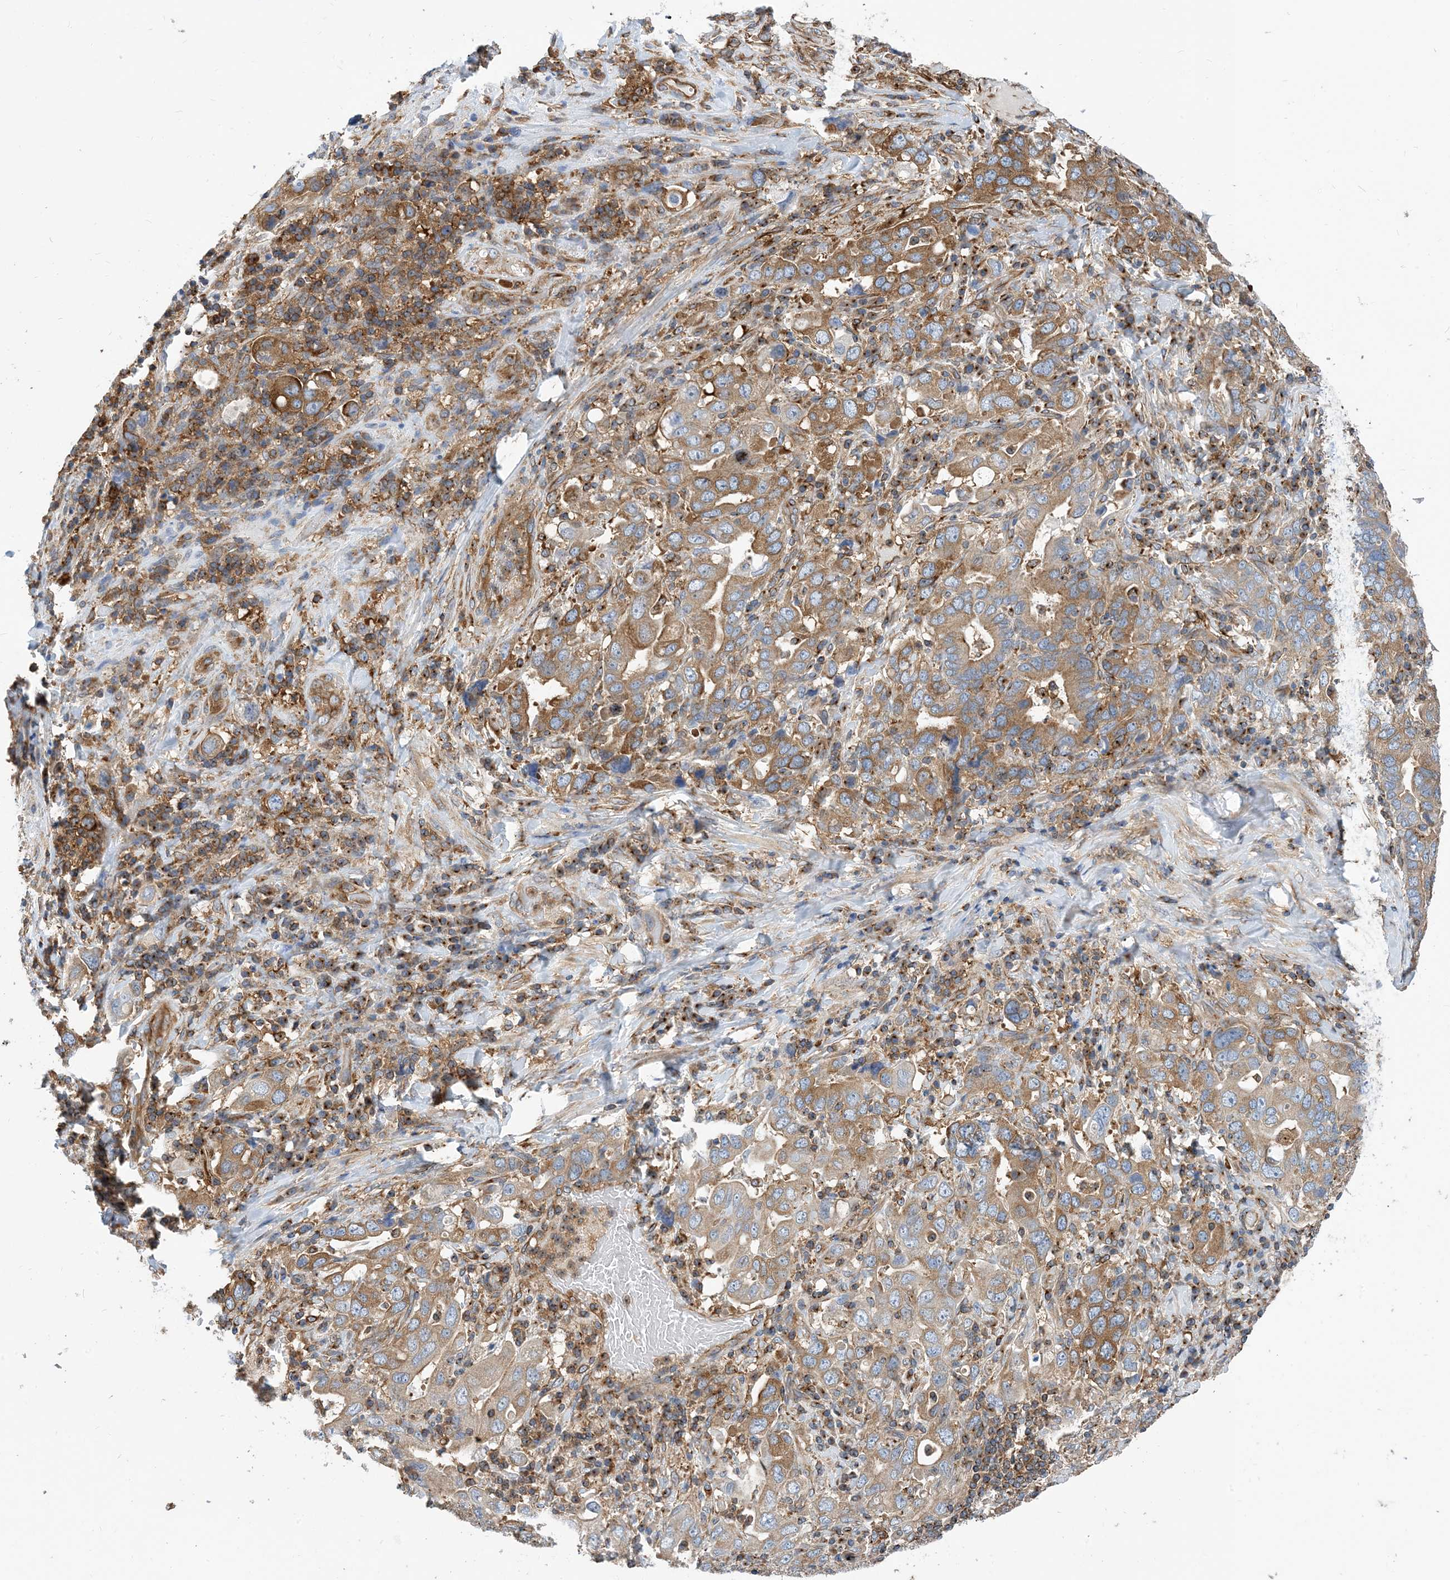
{"staining": {"intensity": "moderate", "quantity": ">75%", "location": "cytoplasmic/membranous"}, "tissue": "stomach cancer", "cell_type": "Tumor cells", "image_type": "cancer", "snomed": [{"axis": "morphology", "description": "Adenocarcinoma, NOS"}, {"axis": "topography", "description": "Stomach, upper"}], "caption": "Stomach cancer (adenocarcinoma) stained for a protein (brown) shows moderate cytoplasmic/membranous positive staining in approximately >75% of tumor cells.", "gene": "DYNC1LI1", "patient": {"sex": "male", "age": 62}}